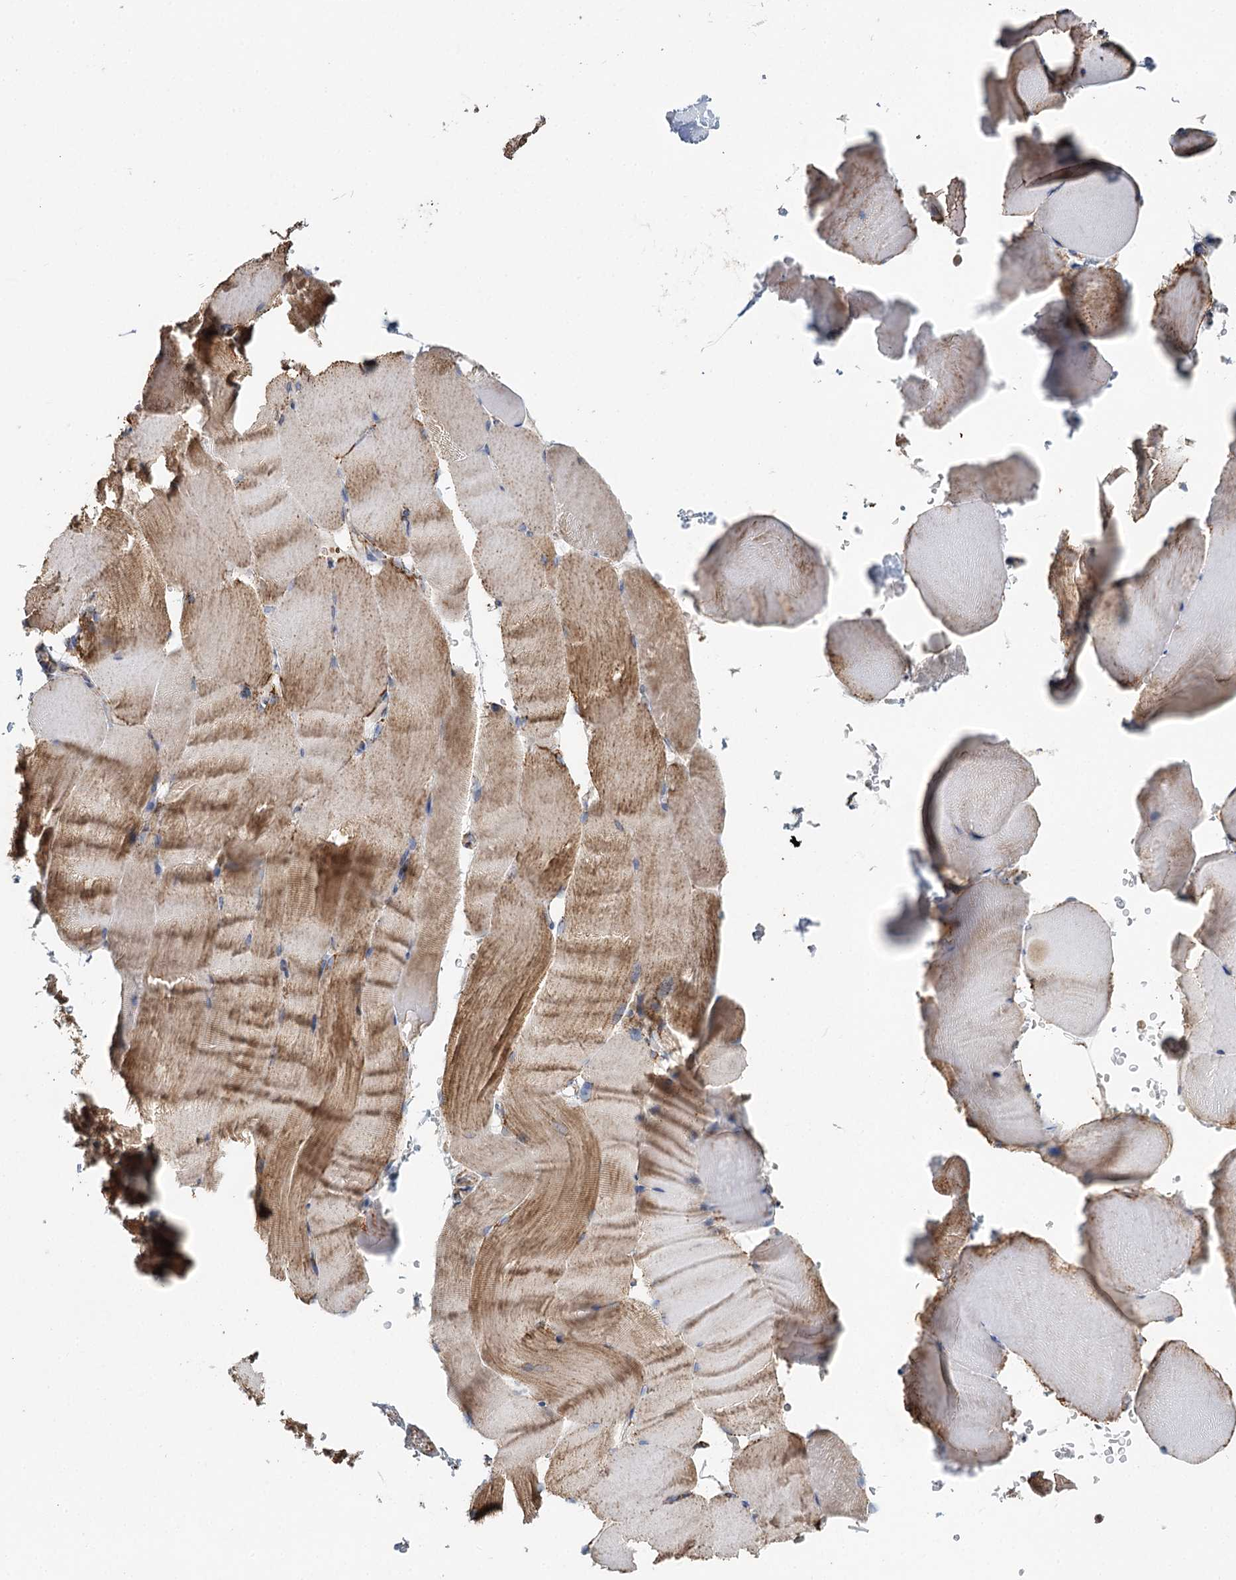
{"staining": {"intensity": "moderate", "quantity": "<25%", "location": "cytoplasmic/membranous"}, "tissue": "skeletal muscle", "cell_type": "Myocytes", "image_type": "normal", "snomed": [{"axis": "morphology", "description": "Normal tissue, NOS"}, {"axis": "topography", "description": "Skeletal muscle"}, {"axis": "topography", "description": "Parathyroid gland"}], "caption": "Immunohistochemistry micrograph of benign skeletal muscle stained for a protein (brown), which shows low levels of moderate cytoplasmic/membranous positivity in approximately <25% of myocytes.", "gene": "APH1A", "patient": {"sex": "female", "age": 37}}